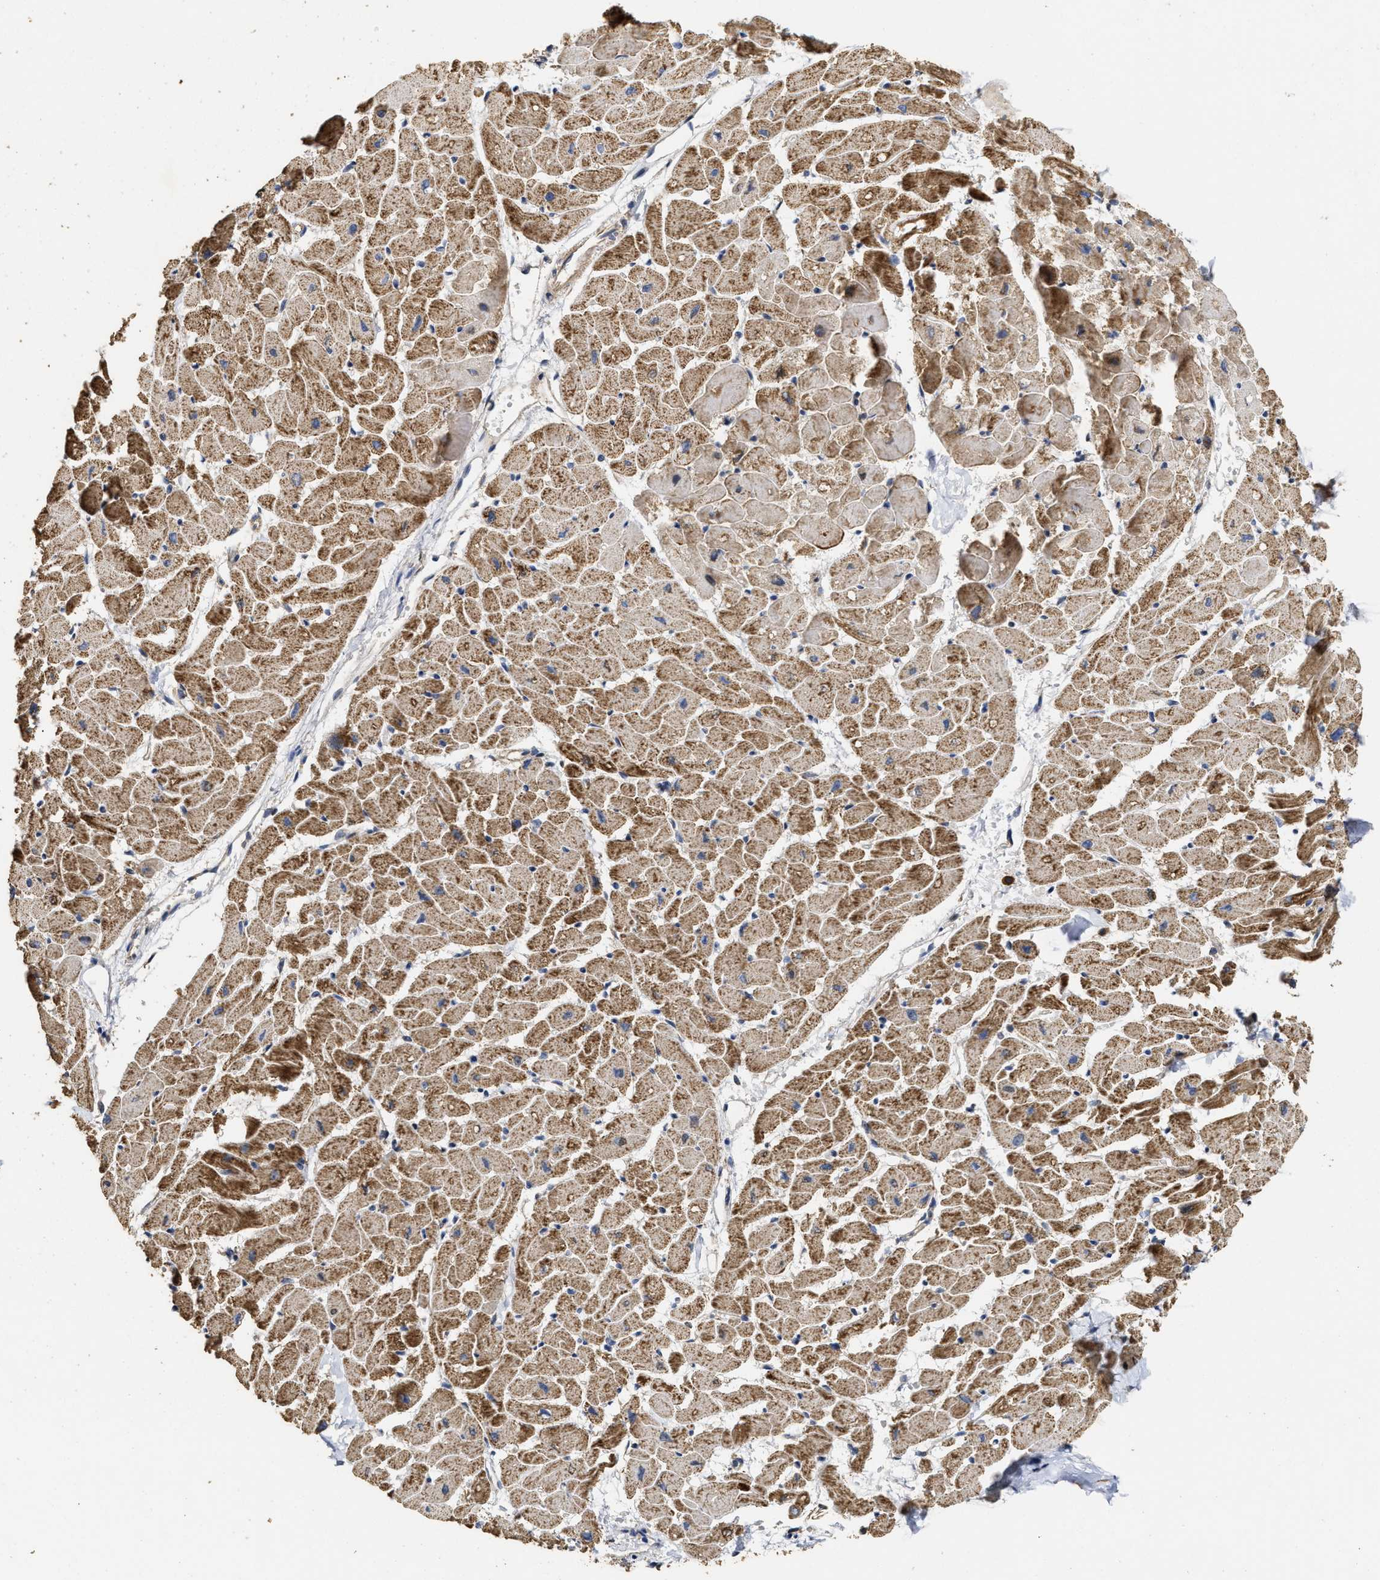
{"staining": {"intensity": "moderate", "quantity": ">75%", "location": "cytoplasmic/membranous"}, "tissue": "heart muscle", "cell_type": "Cardiomyocytes", "image_type": "normal", "snomed": [{"axis": "morphology", "description": "Normal tissue, NOS"}, {"axis": "topography", "description": "Heart"}], "caption": "A high-resolution histopathology image shows immunohistochemistry staining of benign heart muscle, which displays moderate cytoplasmic/membranous expression in approximately >75% of cardiomyocytes. (DAB IHC with brightfield microscopy, high magnification).", "gene": "NAV1", "patient": {"sex": "female", "age": 19}}